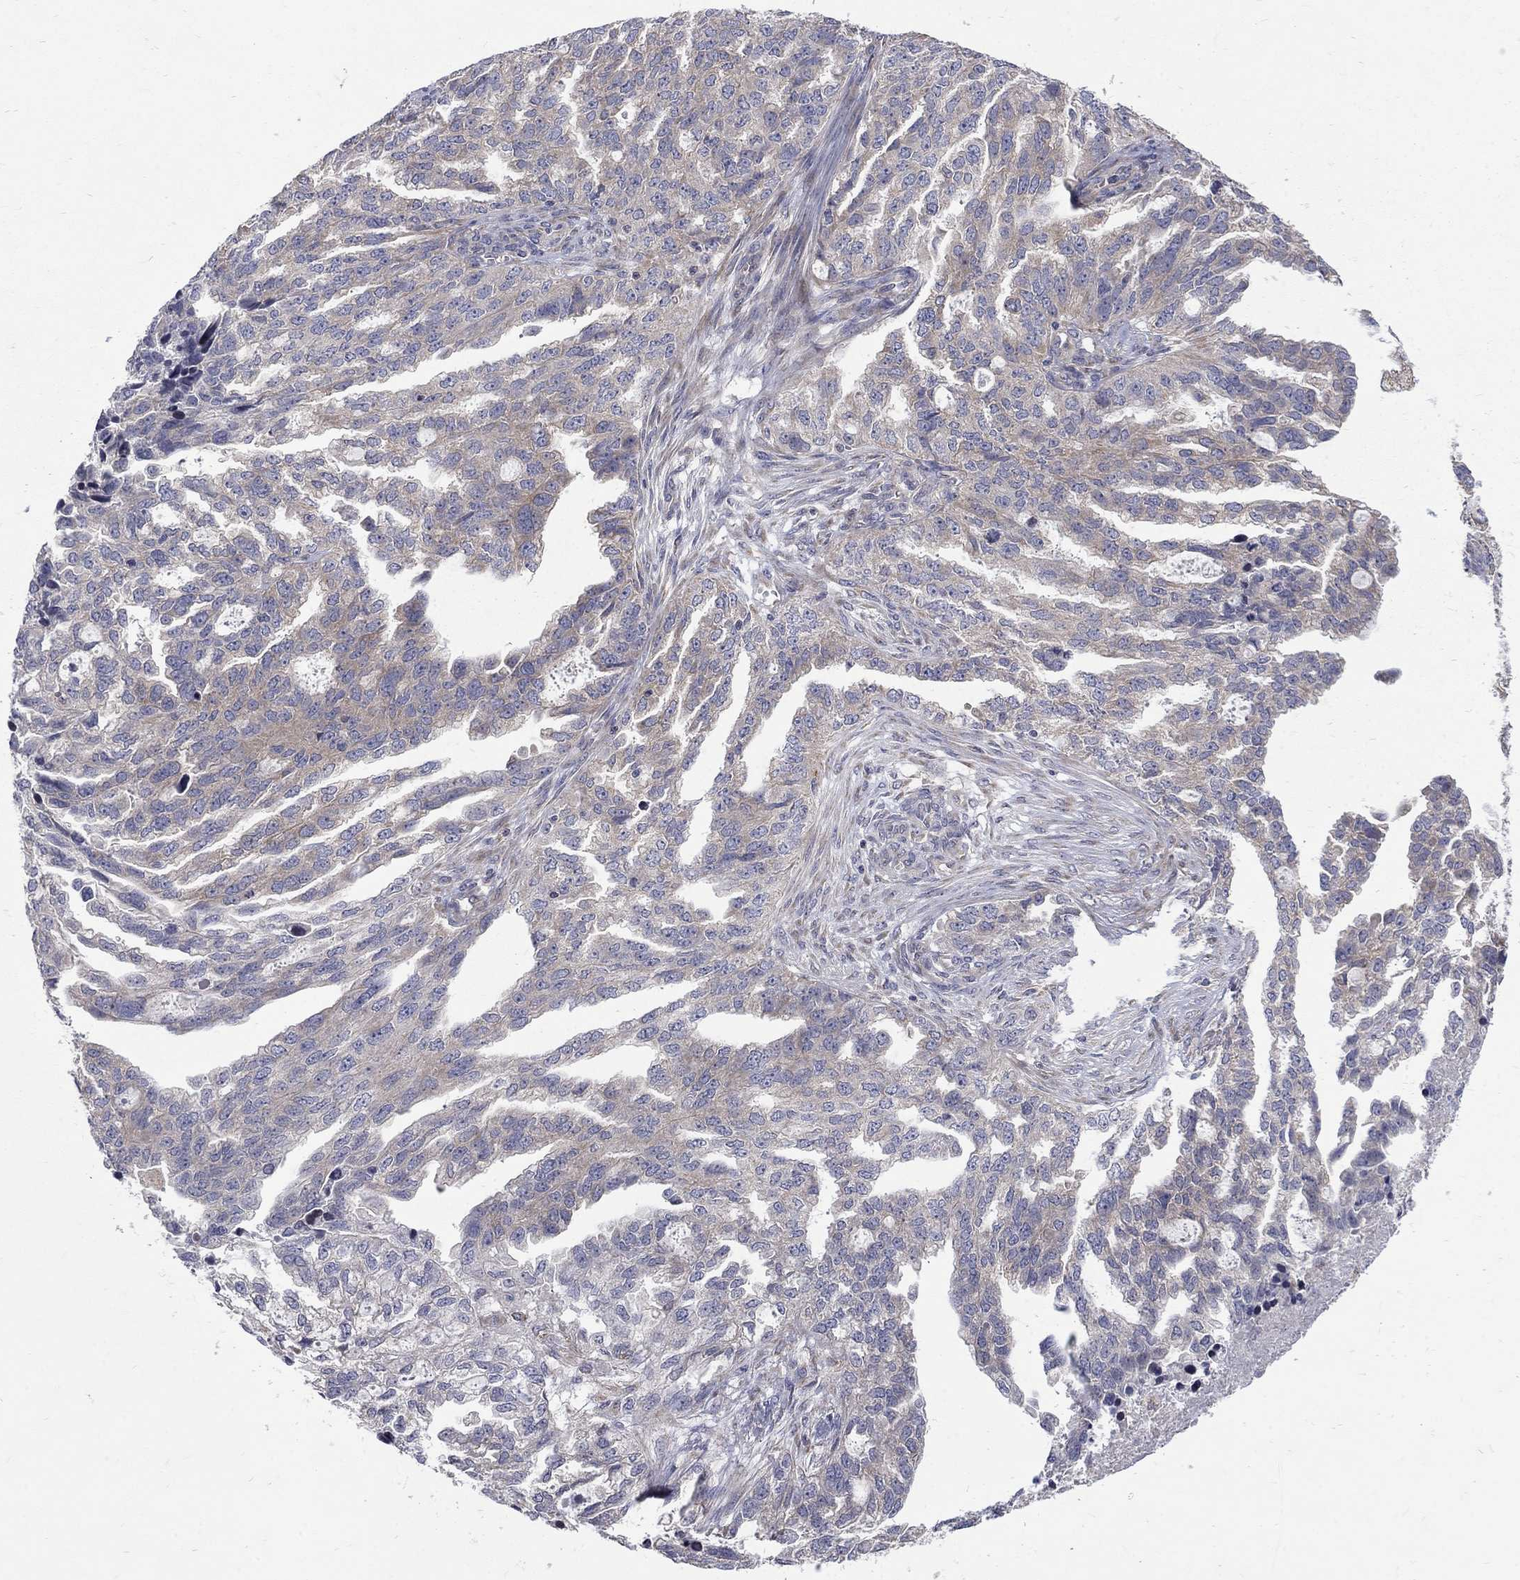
{"staining": {"intensity": "weak", "quantity": "<25%", "location": "cytoplasmic/membranous"}, "tissue": "ovarian cancer", "cell_type": "Tumor cells", "image_type": "cancer", "snomed": [{"axis": "morphology", "description": "Cystadenocarcinoma, serous, NOS"}, {"axis": "topography", "description": "Ovary"}], "caption": "Histopathology image shows no significant protein staining in tumor cells of serous cystadenocarcinoma (ovarian).", "gene": "SH2B1", "patient": {"sex": "female", "age": 51}}